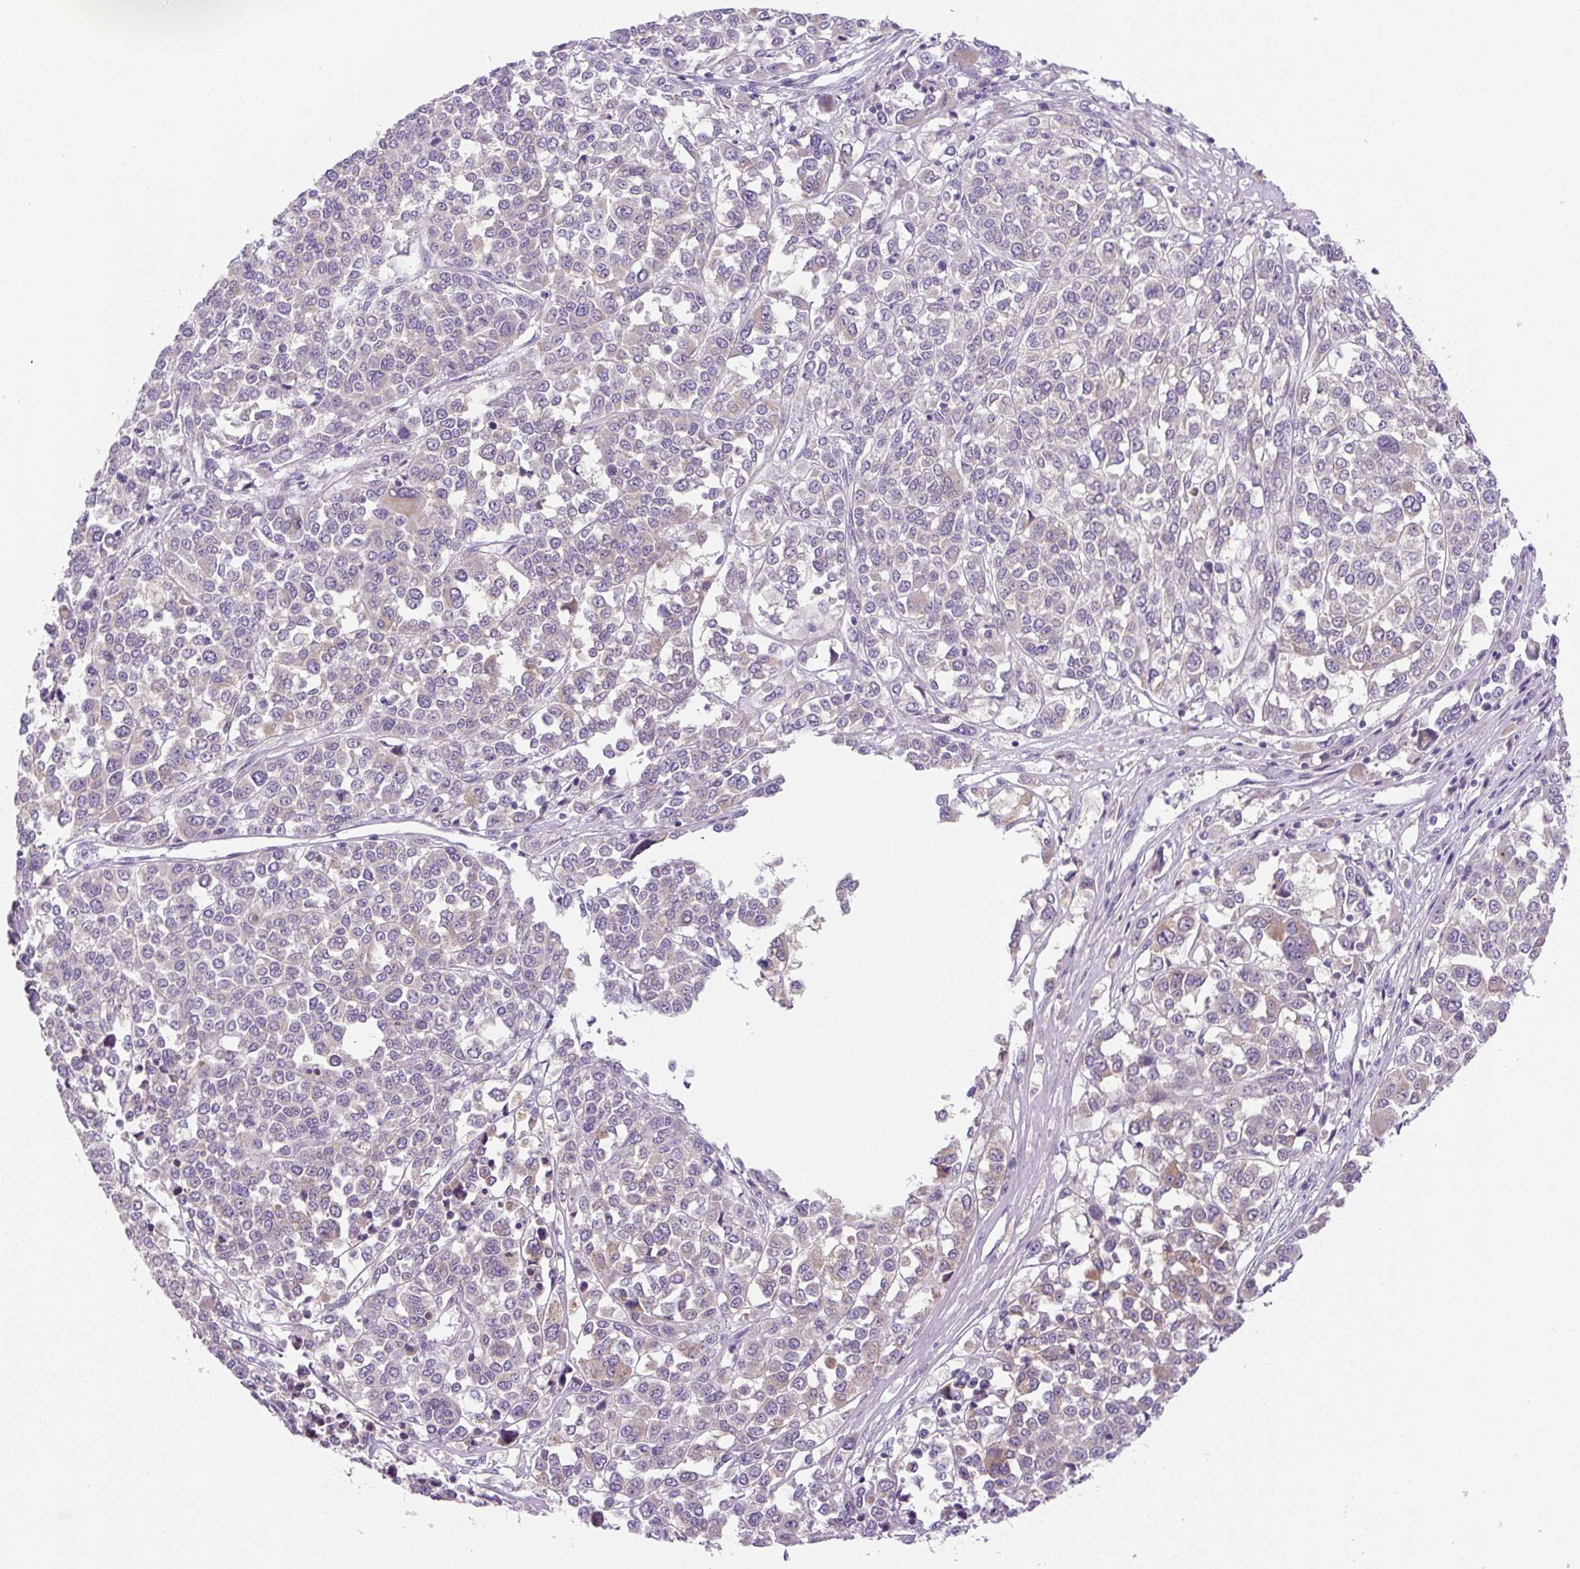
{"staining": {"intensity": "negative", "quantity": "none", "location": "none"}, "tissue": "melanoma", "cell_type": "Tumor cells", "image_type": "cancer", "snomed": [{"axis": "morphology", "description": "Malignant melanoma, Metastatic site"}, {"axis": "topography", "description": "Lymph node"}], "caption": "IHC micrograph of neoplastic tissue: human melanoma stained with DAB exhibits no significant protein expression in tumor cells.", "gene": "UBL3", "patient": {"sex": "male", "age": 44}}